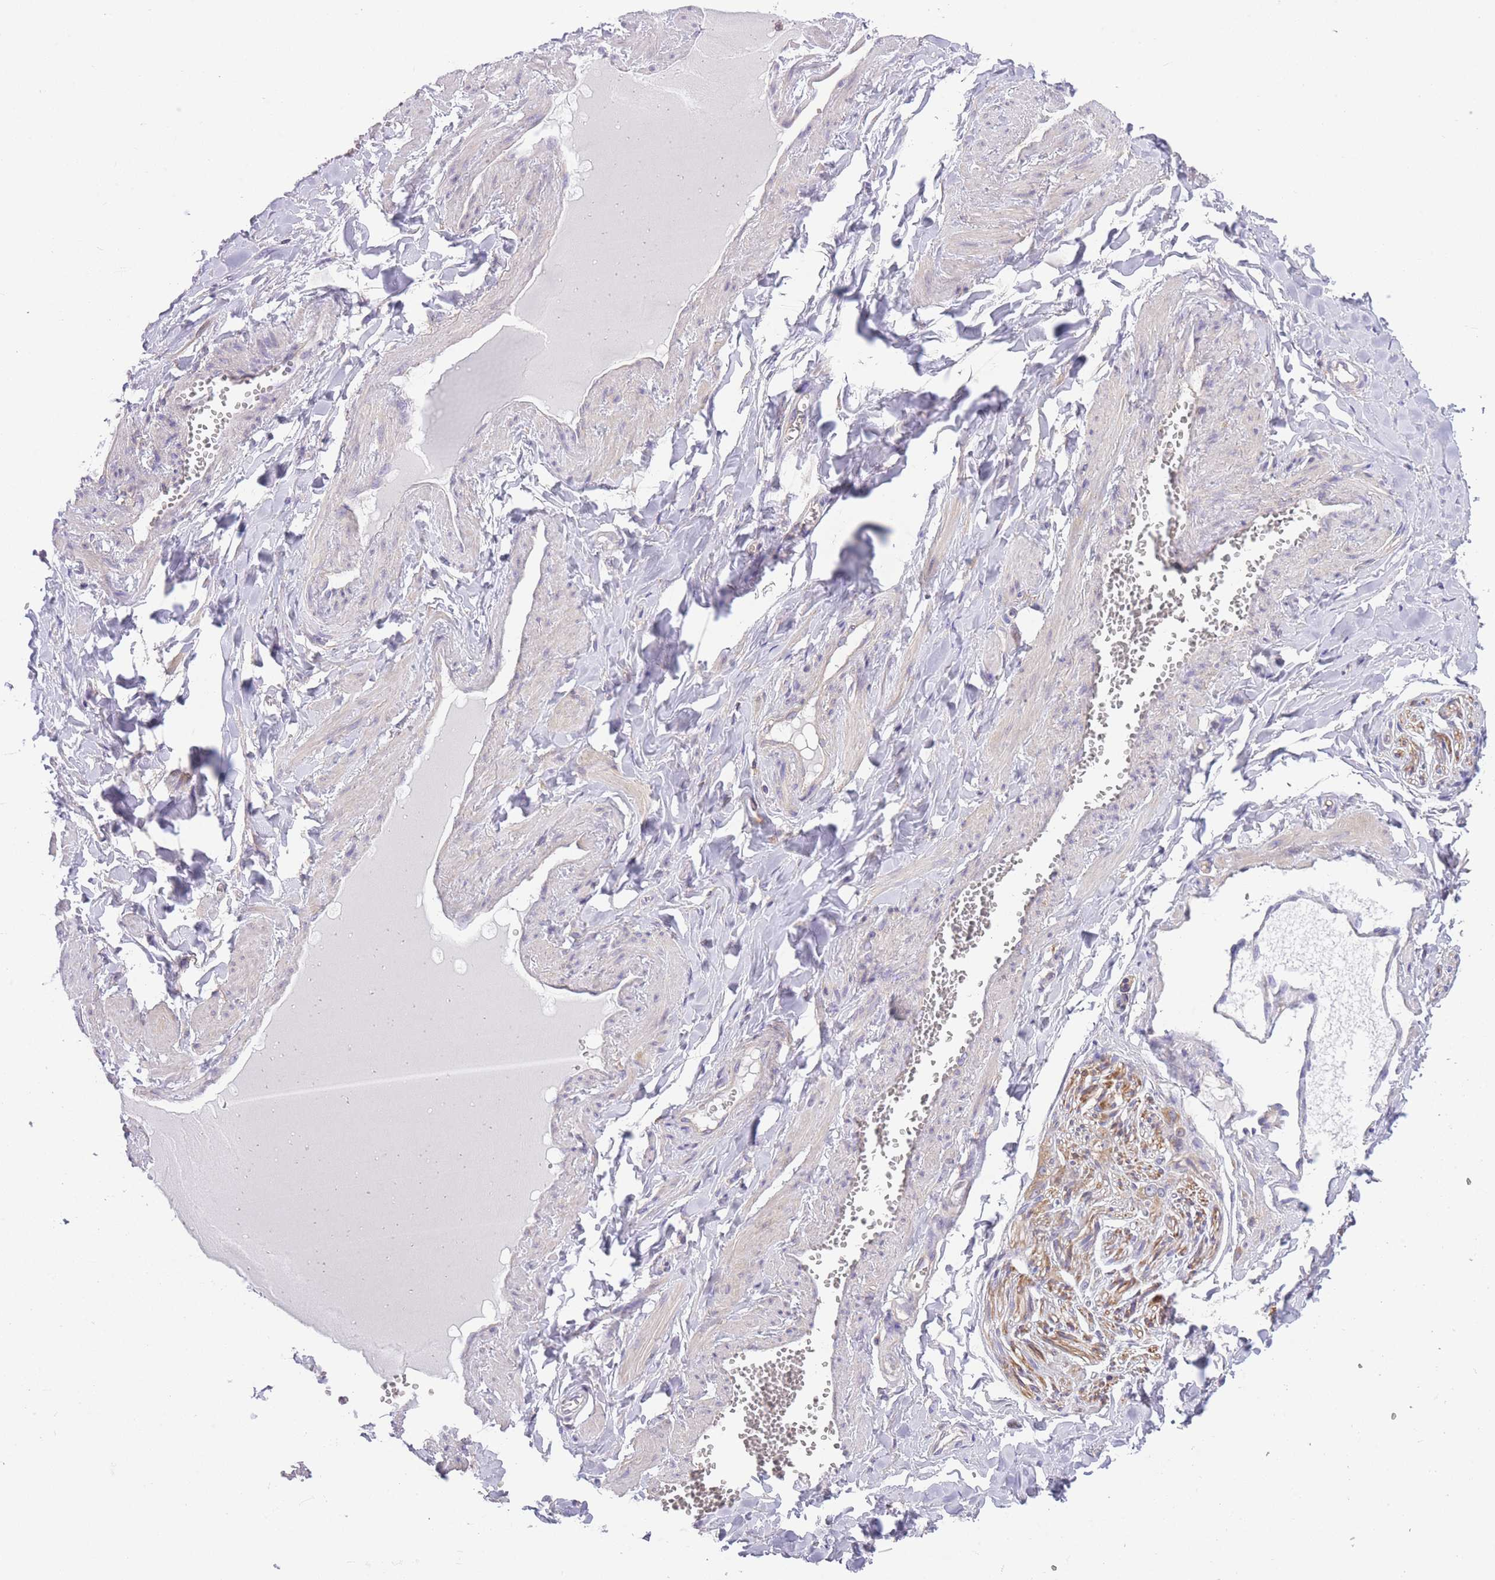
{"staining": {"intensity": "negative", "quantity": "none", "location": "none"}, "tissue": "adipose tissue", "cell_type": "Adipocytes", "image_type": "normal", "snomed": [{"axis": "morphology", "description": "Normal tissue, NOS"}, {"axis": "topography", "description": "Soft tissue"}, {"axis": "topography", "description": "Adipose tissue"}, {"axis": "topography", "description": "Vascular tissue"}, {"axis": "topography", "description": "Peripheral nerve tissue"}], "caption": "Immunohistochemistry histopathology image of benign adipose tissue: adipose tissue stained with DAB demonstrates no significant protein staining in adipocytes.", "gene": "PRKAR1A", "patient": {"sex": "male", "age": 46}}